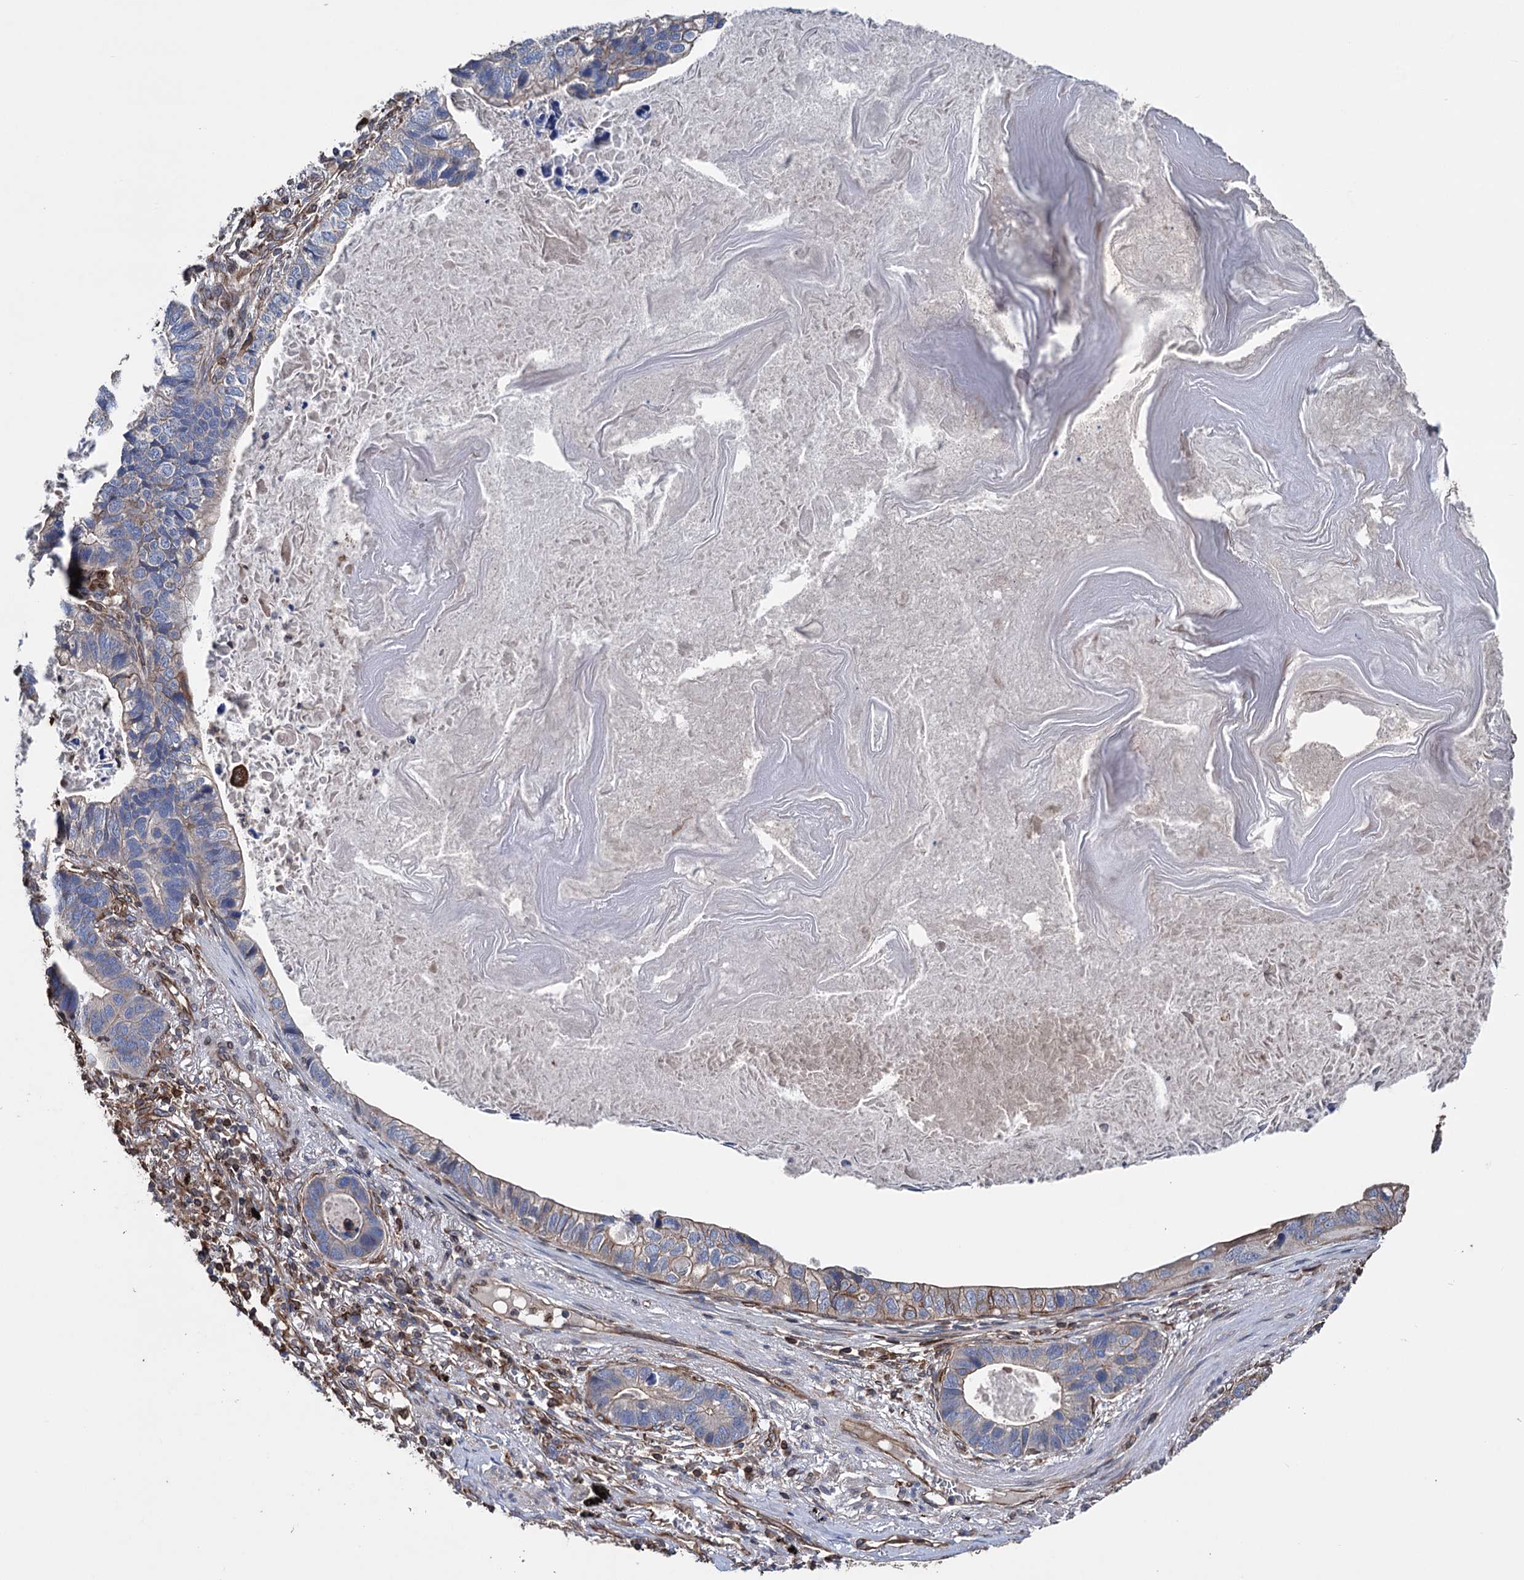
{"staining": {"intensity": "weak", "quantity": "<25%", "location": "cytoplasmic/membranous"}, "tissue": "lung cancer", "cell_type": "Tumor cells", "image_type": "cancer", "snomed": [{"axis": "morphology", "description": "Adenocarcinoma, NOS"}, {"axis": "topography", "description": "Lung"}], "caption": "A photomicrograph of human lung cancer is negative for staining in tumor cells.", "gene": "STING1", "patient": {"sex": "male", "age": 67}}